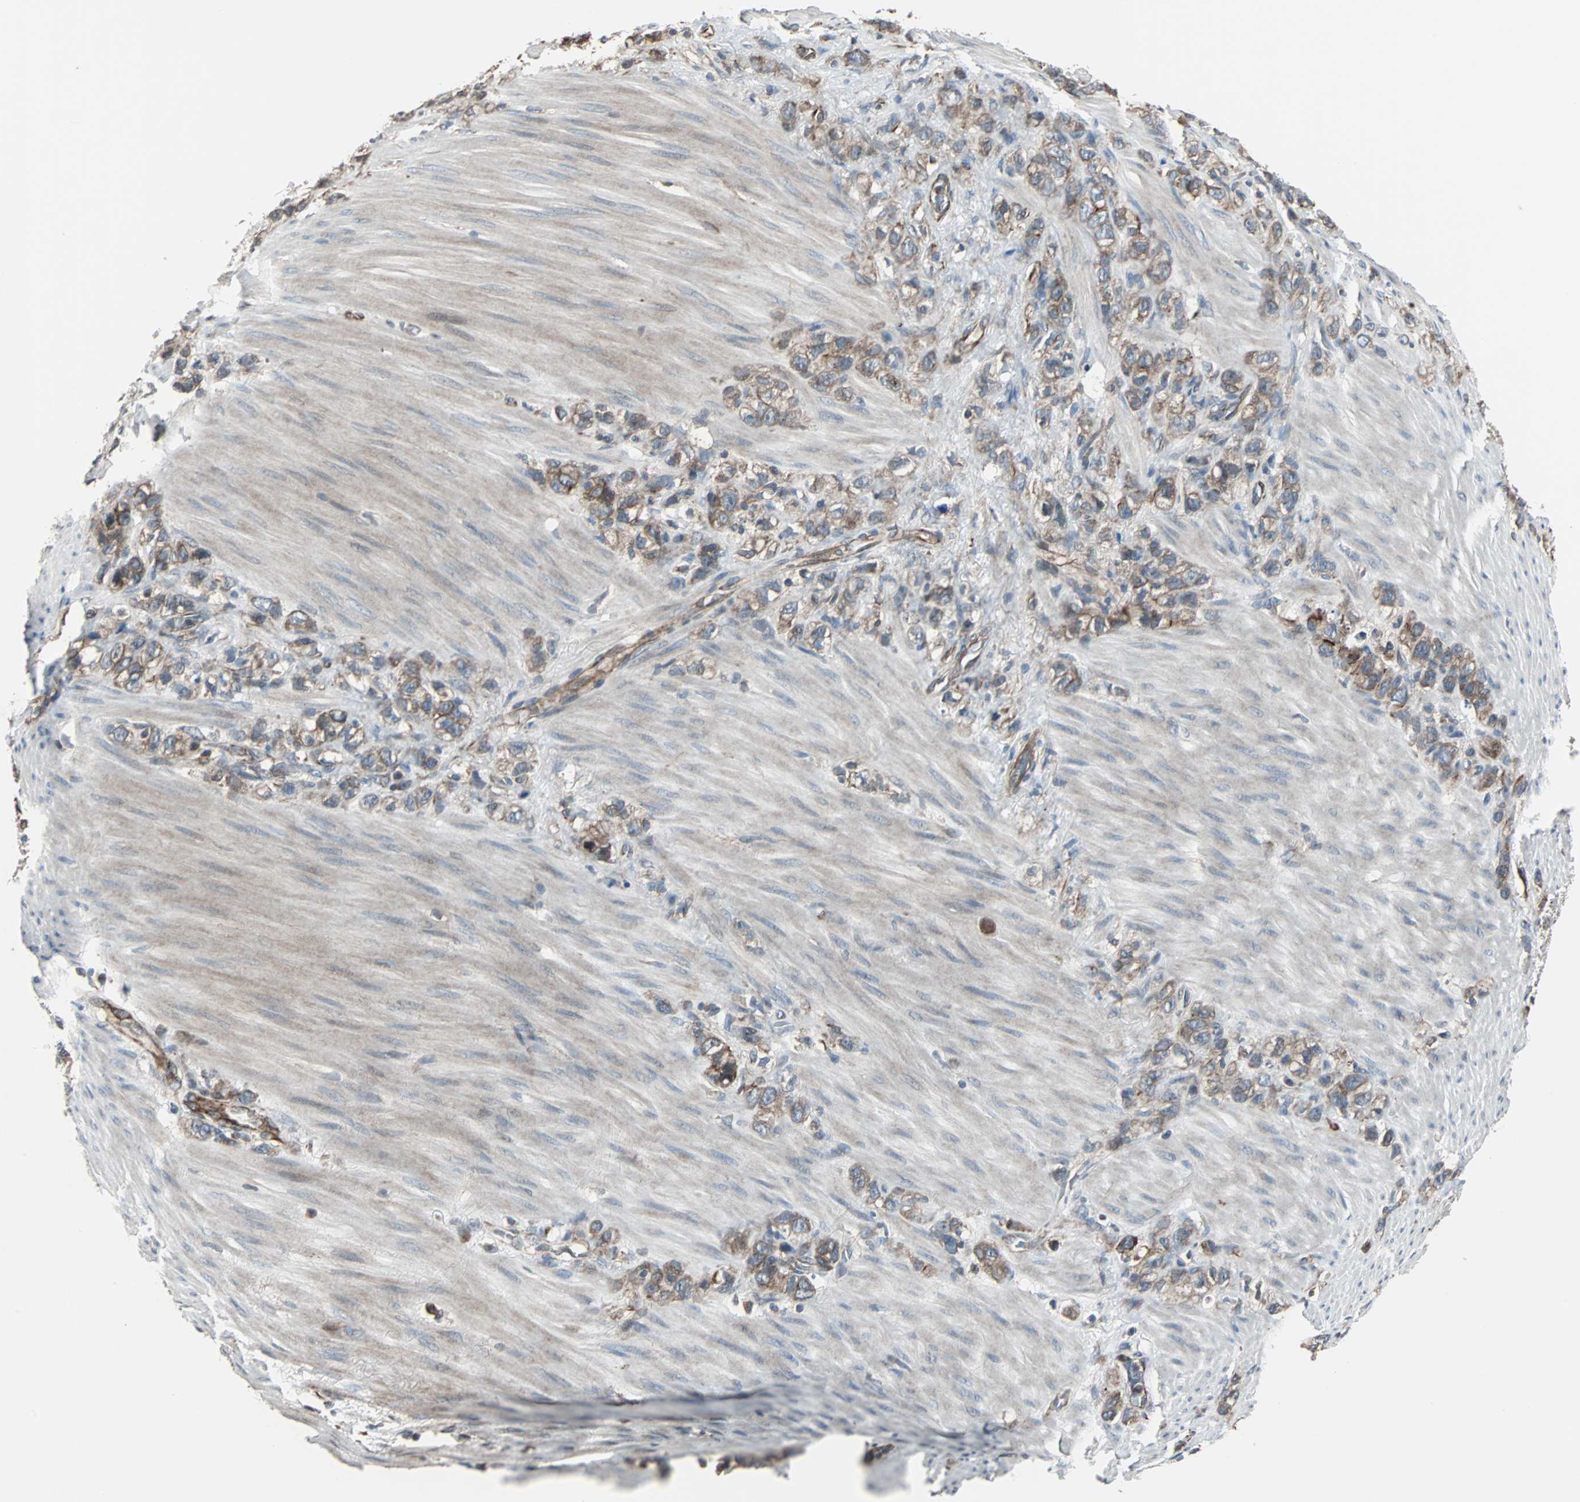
{"staining": {"intensity": "moderate", "quantity": ">75%", "location": "cytoplasmic/membranous"}, "tissue": "stomach cancer", "cell_type": "Tumor cells", "image_type": "cancer", "snomed": [{"axis": "morphology", "description": "Normal tissue, NOS"}, {"axis": "morphology", "description": "Adenocarcinoma, NOS"}, {"axis": "morphology", "description": "Adenocarcinoma, High grade"}, {"axis": "topography", "description": "Stomach, upper"}, {"axis": "topography", "description": "Stomach"}], "caption": "Immunohistochemical staining of human stomach high-grade adenocarcinoma exhibits medium levels of moderate cytoplasmic/membranous positivity in about >75% of tumor cells.", "gene": "CHP1", "patient": {"sex": "female", "age": 65}}